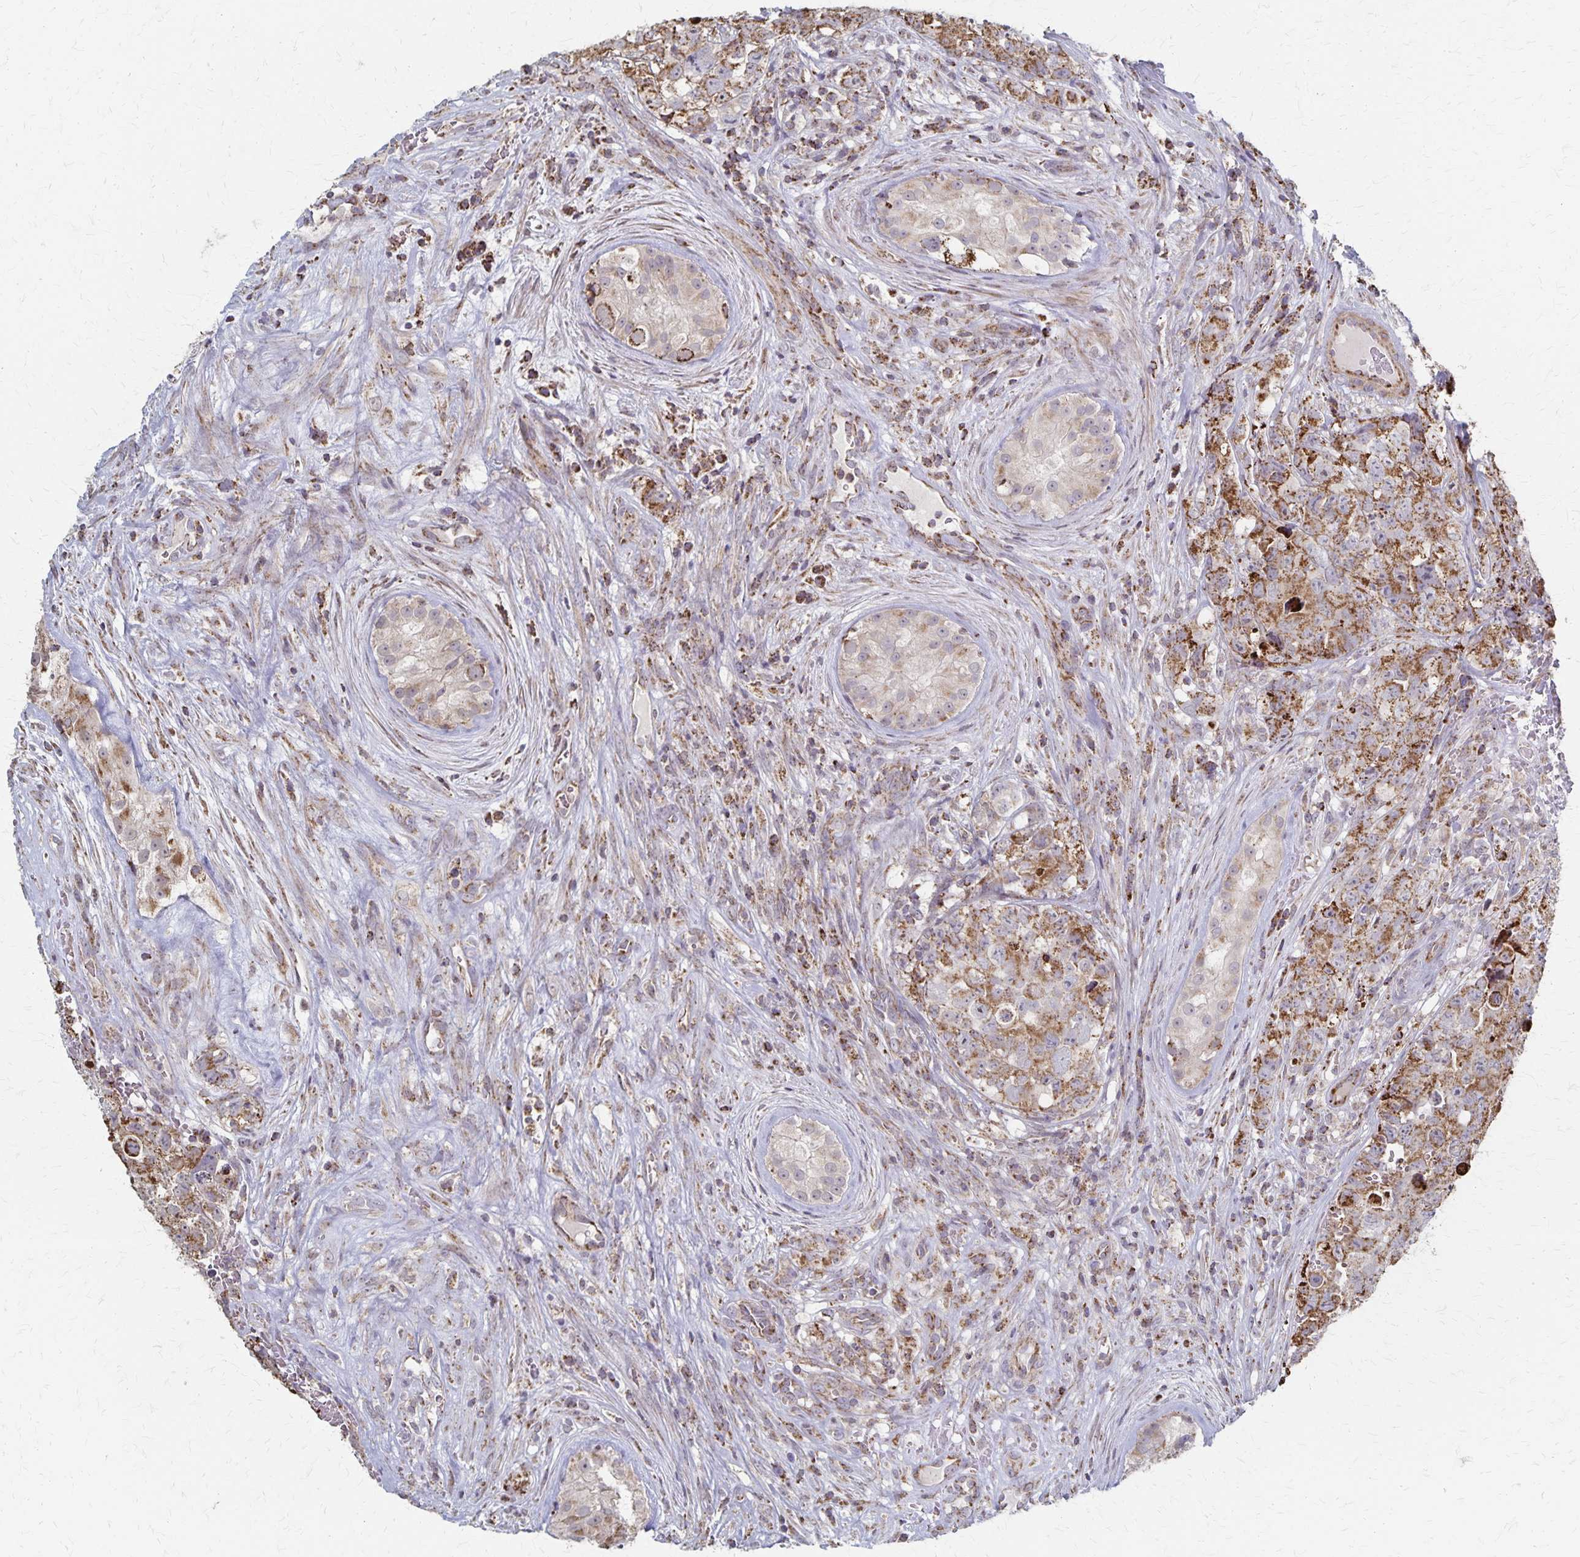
{"staining": {"intensity": "strong", "quantity": ">75%", "location": "cytoplasmic/membranous"}, "tissue": "testis cancer", "cell_type": "Tumor cells", "image_type": "cancer", "snomed": [{"axis": "morphology", "description": "Carcinoma, Embryonal, NOS"}, {"axis": "topography", "description": "Testis"}], "caption": "Immunohistochemistry (IHC) of testis embryonal carcinoma displays high levels of strong cytoplasmic/membranous positivity in about >75% of tumor cells.", "gene": "DYRK4", "patient": {"sex": "male", "age": 18}}